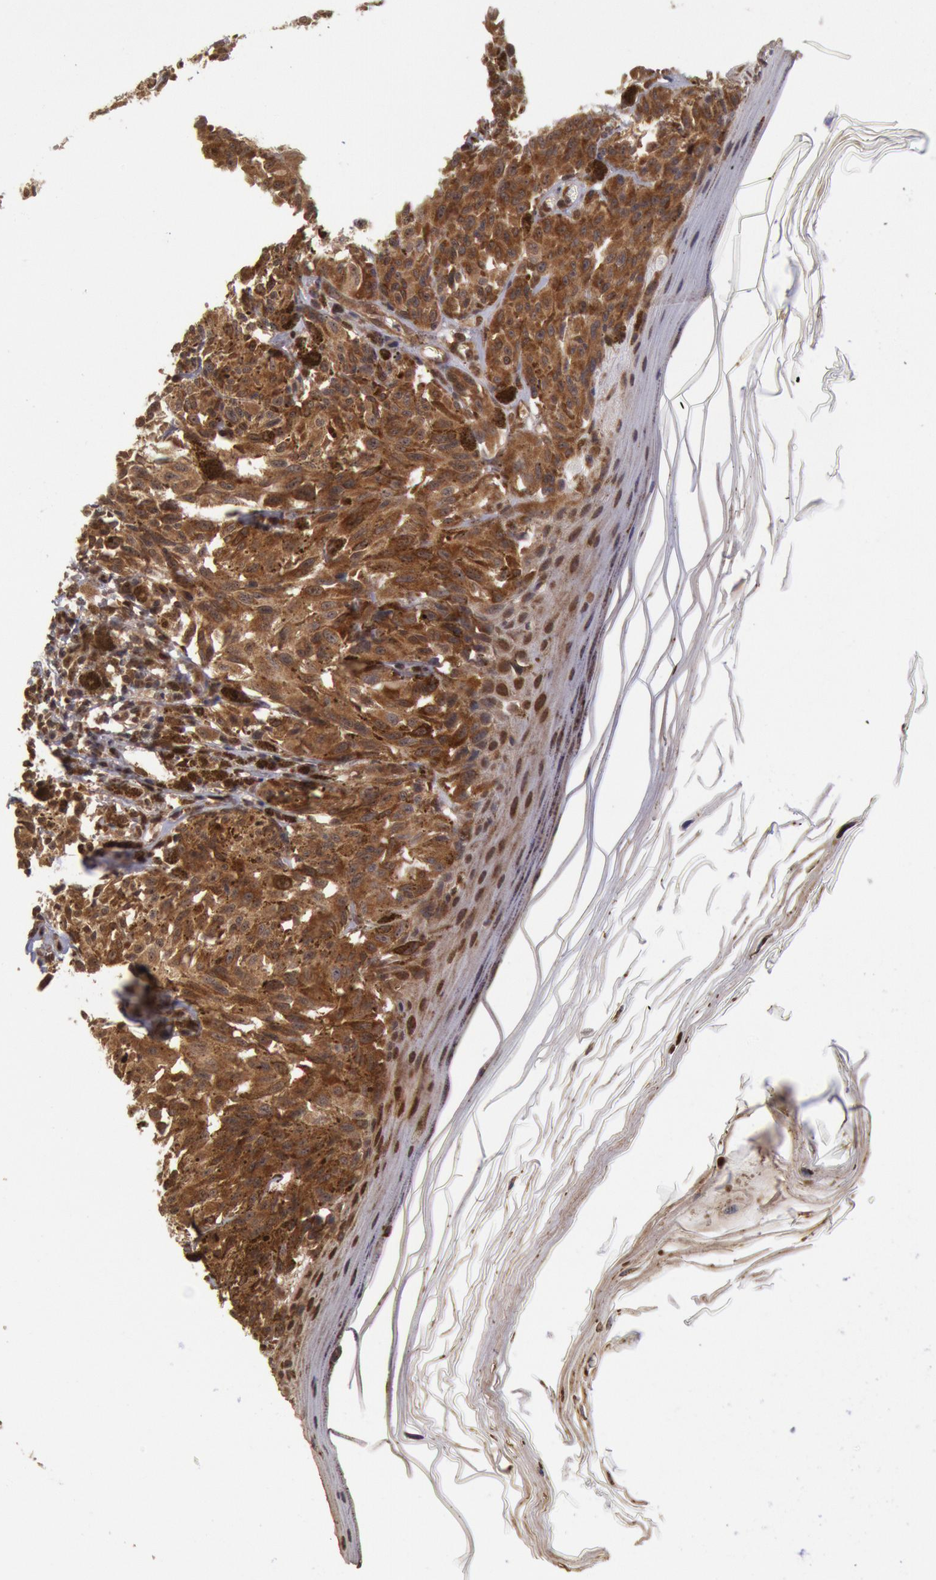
{"staining": {"intensity": "strong", "quantity": ">75%", "location": "cytoplasmic/membranous,nuclear"}, "tissue": "melanoma", "cell_type": "Tumor cells", "image_type": "cancer", "snomed": [{"axis": "morphology", "description": "Malignant melanoma, NOS"}, {"axis": "topography", "description": "Skin"}], "caption": "Protein staining of melanoma tissue exhibits strong cytoplasmic/membranous and nuclear expression in approximately >75% of tumor cells.", "gene": "STX17", "patient": {"sex": "female", "age": 72}}